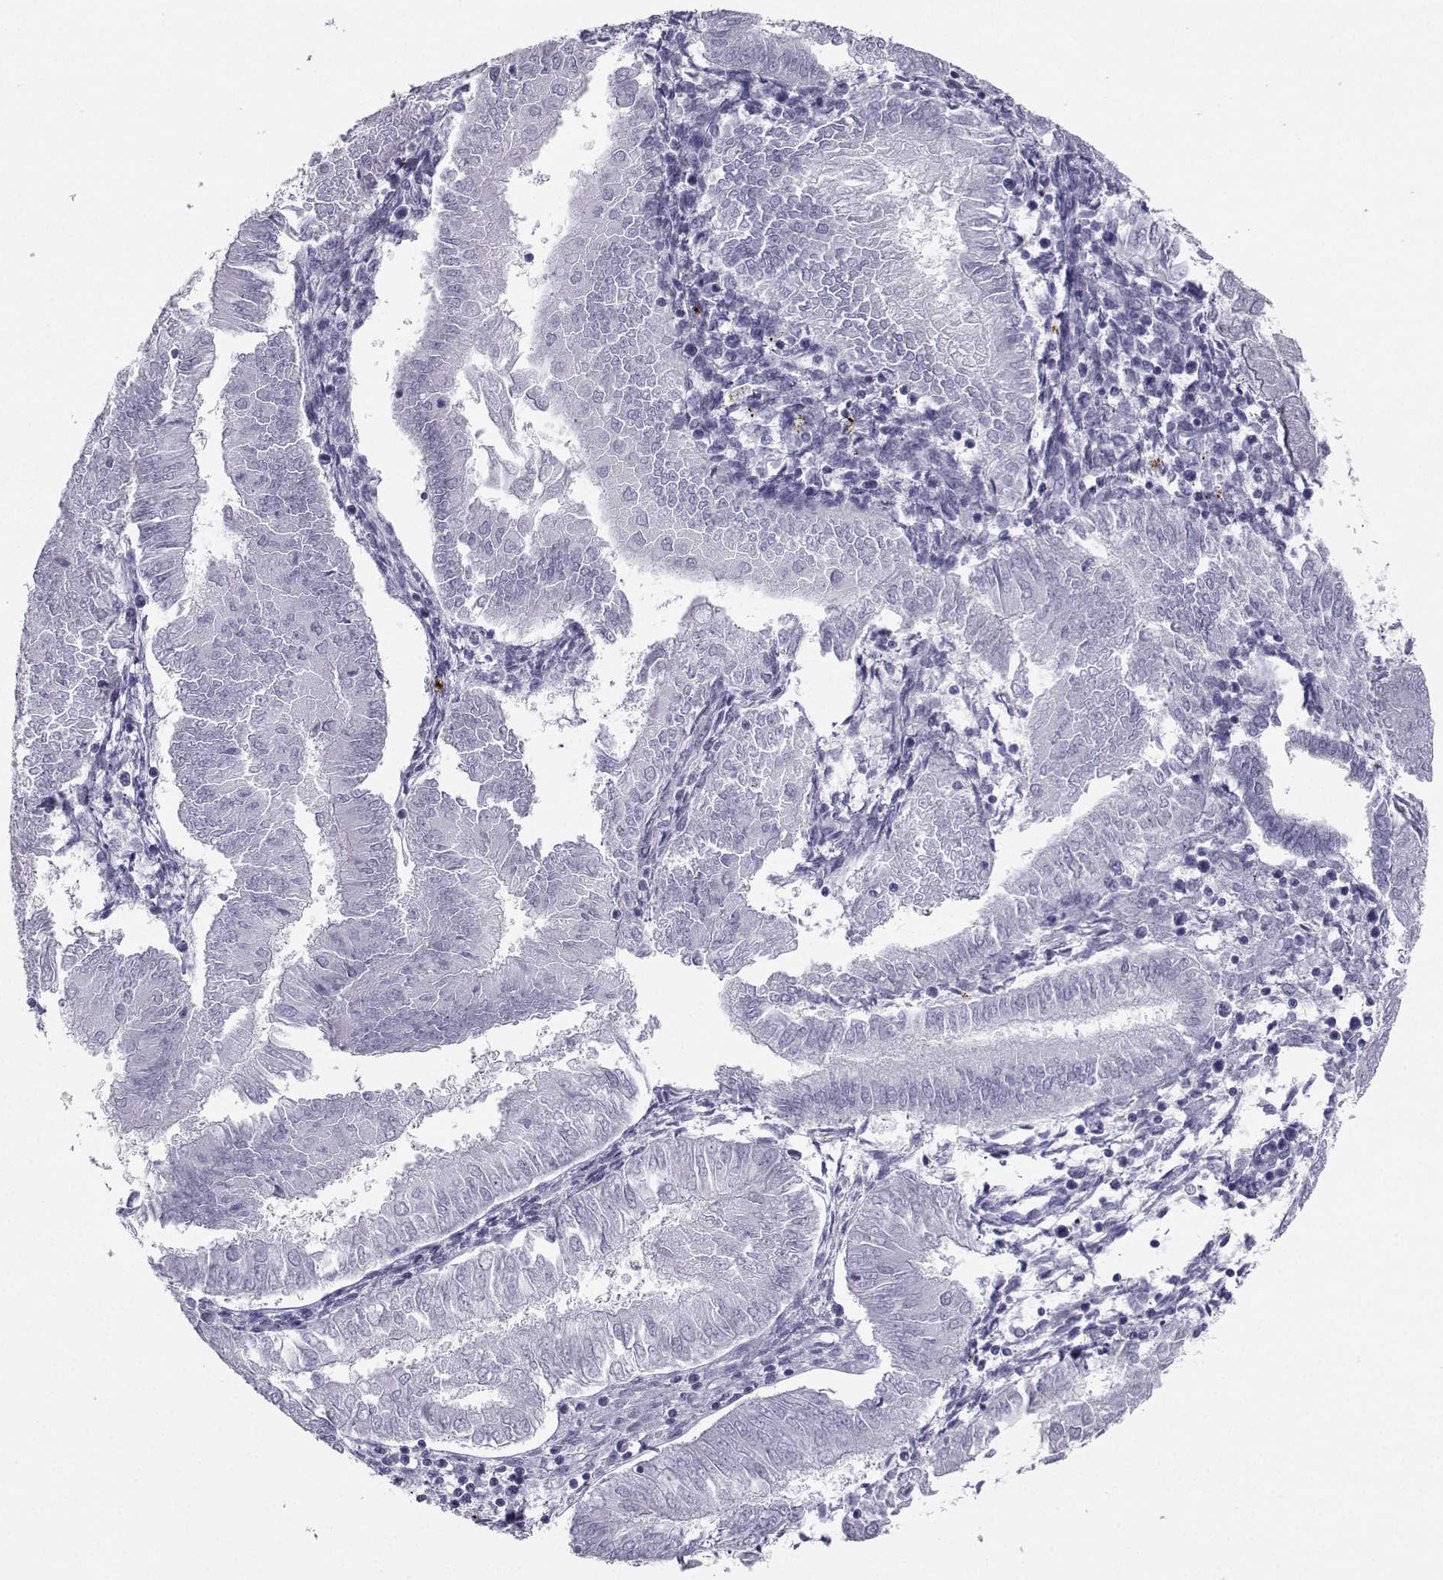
{"staining": {"intensity": "negative", "quantity": "none", "location": "none"}, "tissue": "endometrial cancer", "cell_type": "Tumor cells", "image_type": "cancer", "snomed": [{"axis": "morphology", "description": "Adenocarcinoma, NOS"}, {"axis": "topography", "description": "Endometrium"}], "caption": "DAB (3,3'-diaminobenzidine) immunohistochemical staining of endometrial cancer (adenocarcinoma) shows no significant staining in tumor cells.", "gene": "SST", "patient": {"sex": "female", "age": 53}}